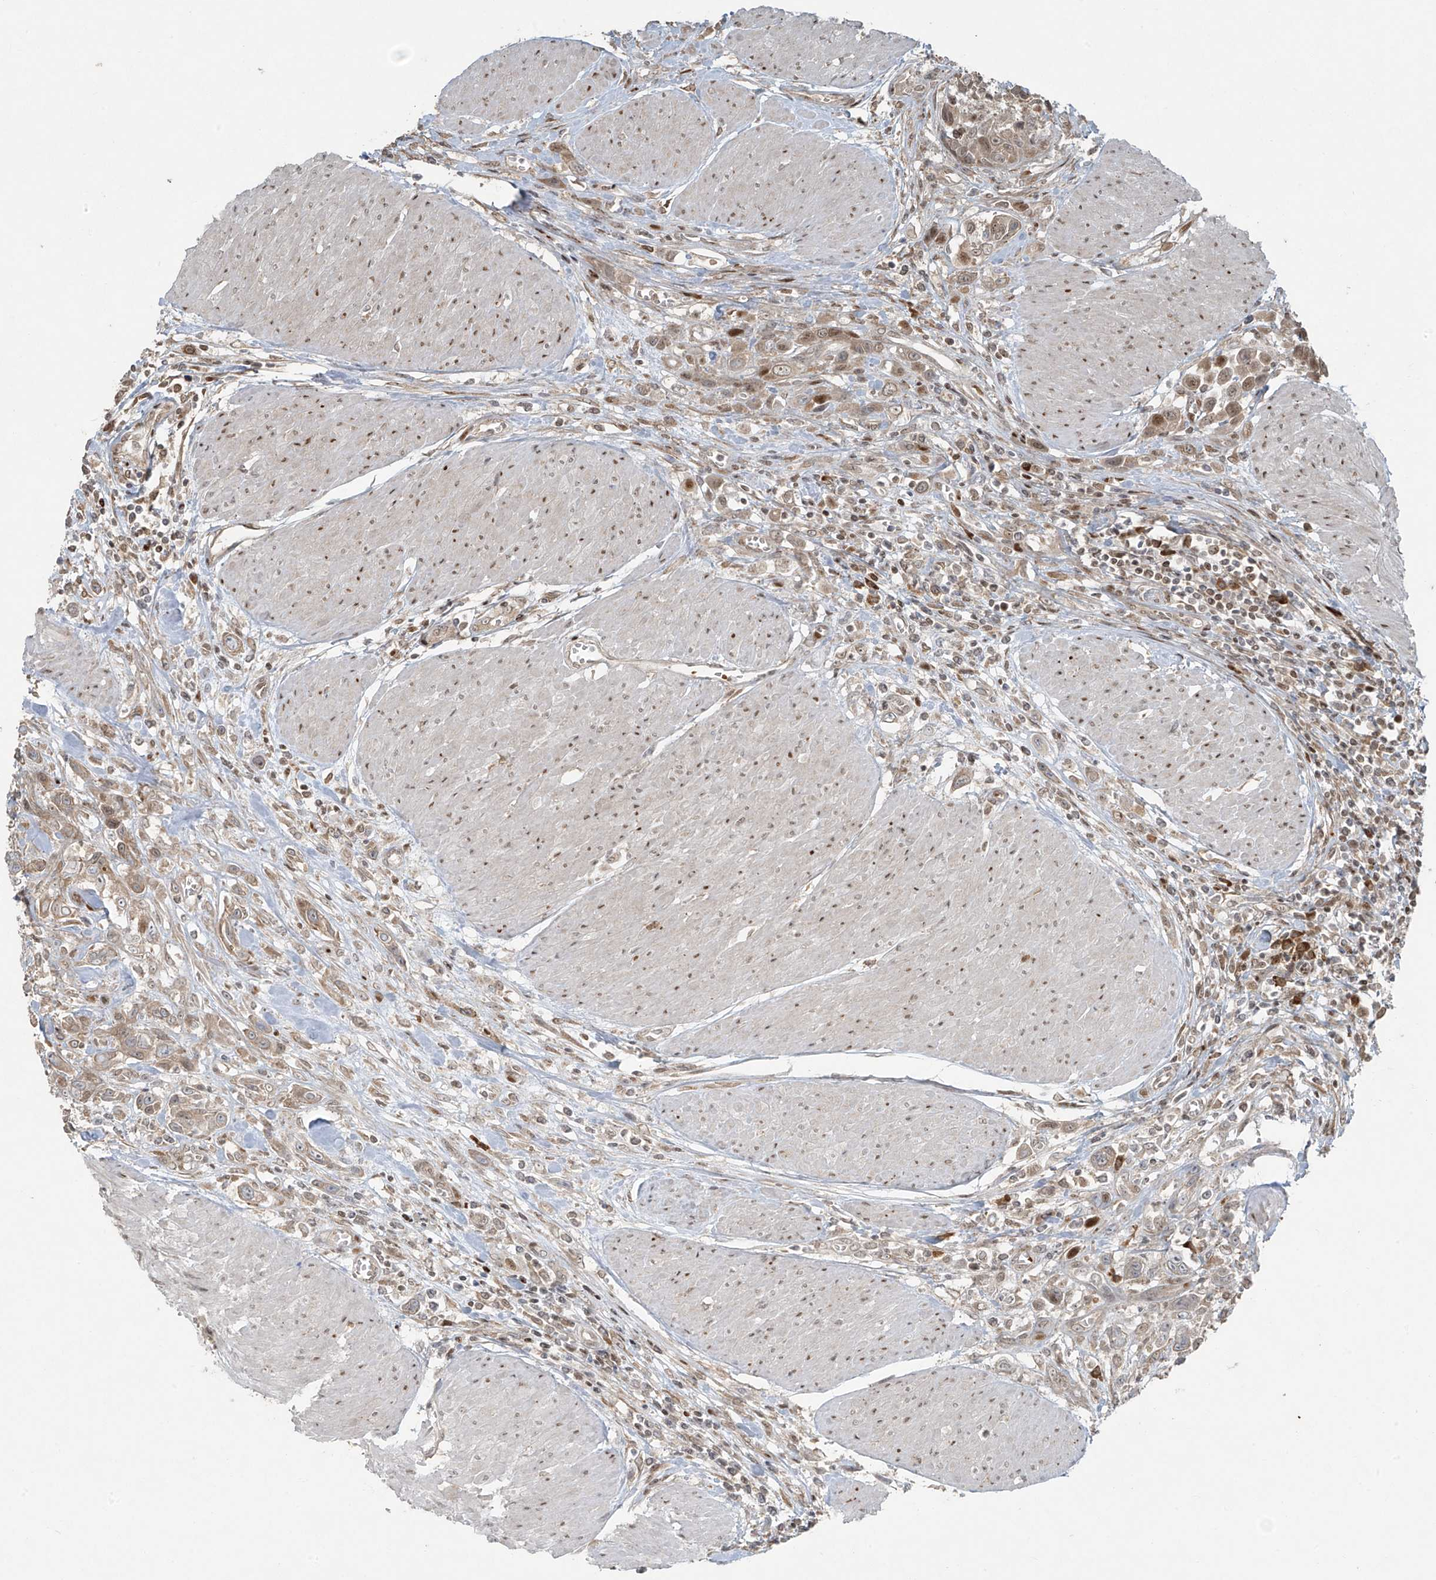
{"staining": {"intensity": "weak", "quantity": "25%-75%", "location": "cytoplasmic/membranous,nuclear"}, "tissue": "urothelial cancer", "cell_type": "Tumor cells", "image_type": "cancer", "snomed": [{"axis": "morphology", "description": "Urothelial carcinoma, High grade"}, {"axis": "topography", "description": "Urinary bladder"}], "caption": "This histopathology image reveals IHC staining of human urothelial carcinoma (high-grade), with low weak cytoplasmic/membranous and nuclear staining in approximately 25%-75% of tumor cells.", "gene": "TTC22", "patient": {"sex": "male", "age": 50}}